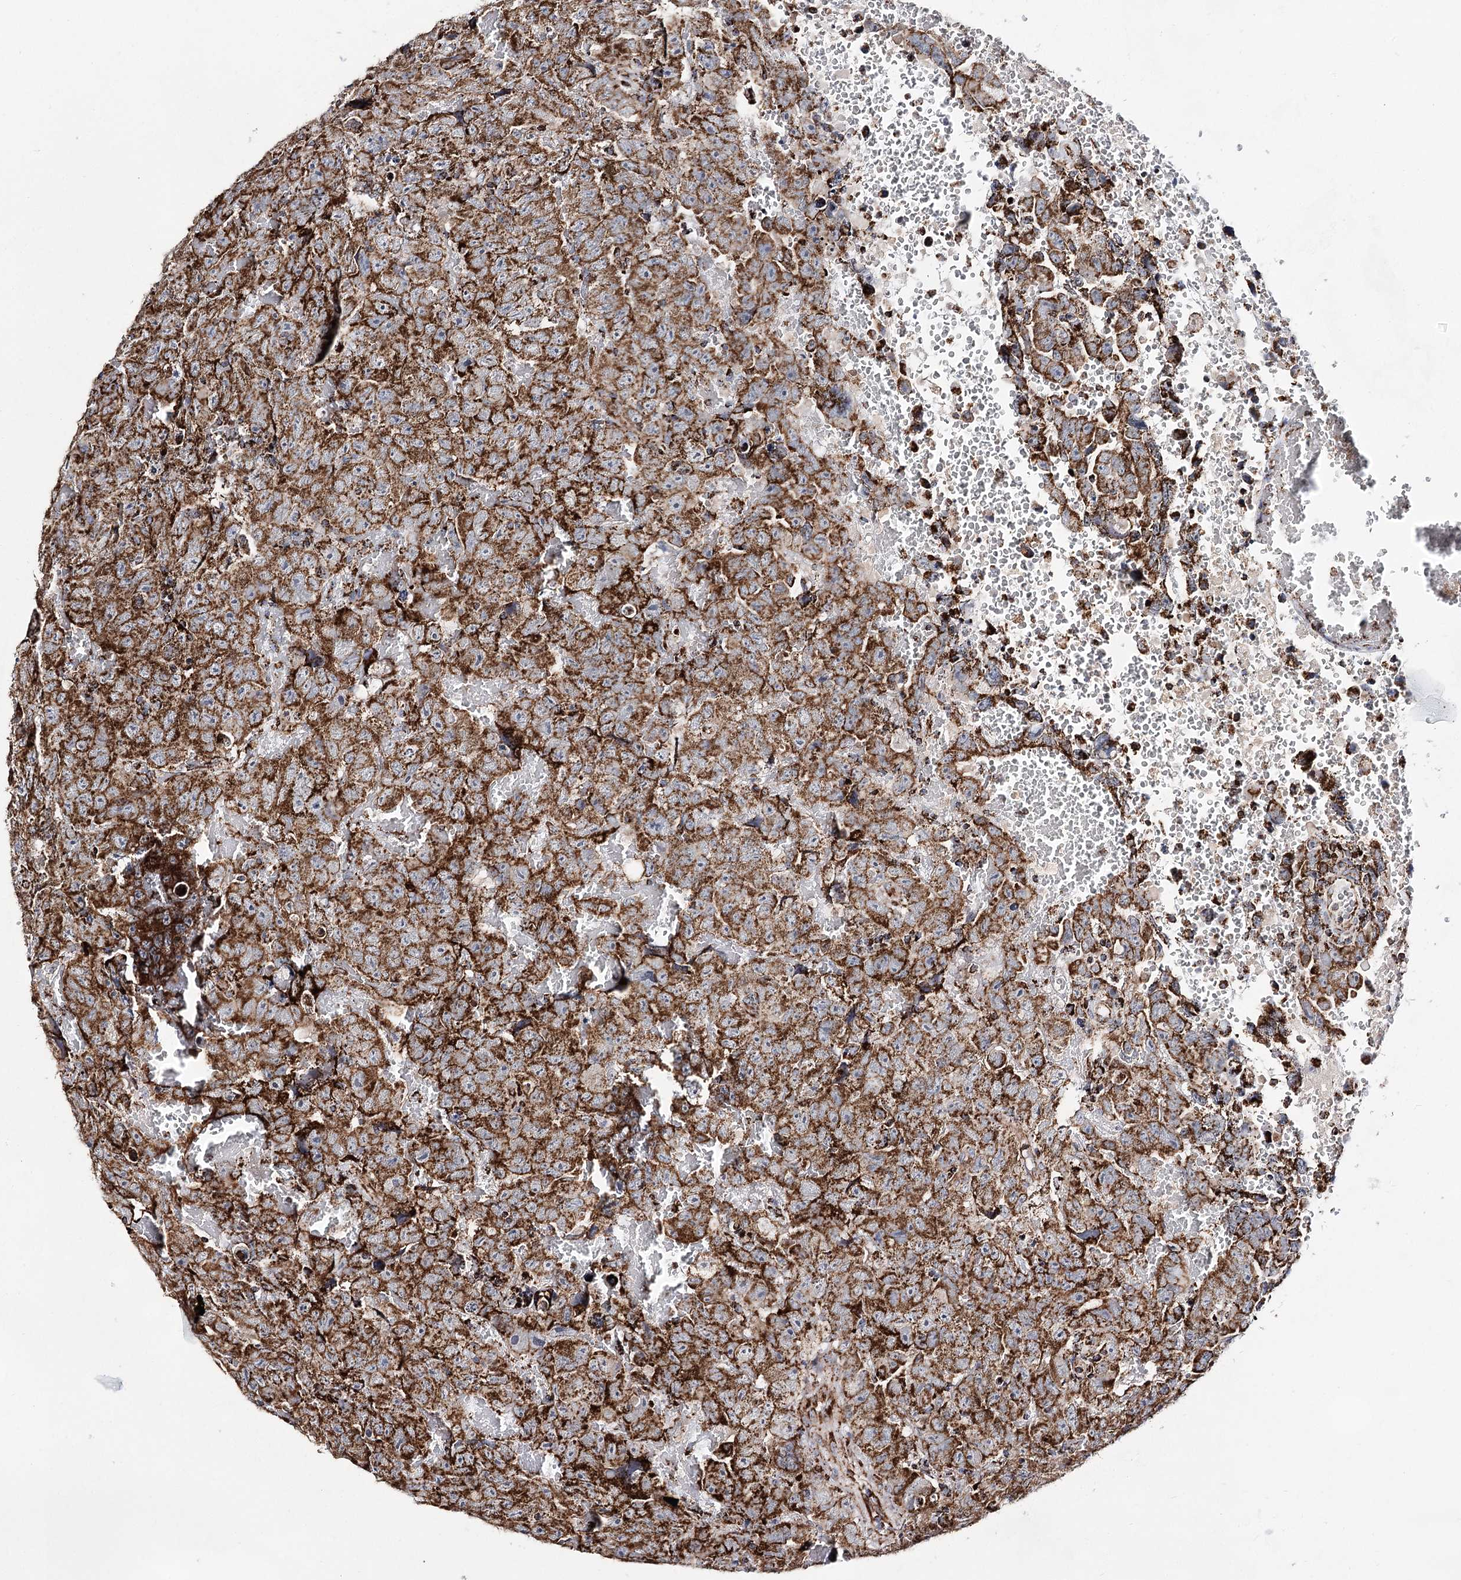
{"staining": {"intensity": "strong", "quantity": ">75%", "location": "cytoplasmic/membranous"}, "tissue": "testis cancer", "cell_type": "Tumor cells", "image_type": "cancer", "snomed": [{"axis": "morphology", "description": "Carcinoma, Embryonal, NOS"}, {"axis": "topography", "description": "Testis"}], "caption": "Embryonal carcinoma (testis) was stained to show a protein in brown. There is high levels of strong cytoplasmic/membranous staining in about >75% of tumor cells.", "gene": "NADK2", "patient": {"sex": "male", "age": 45}}